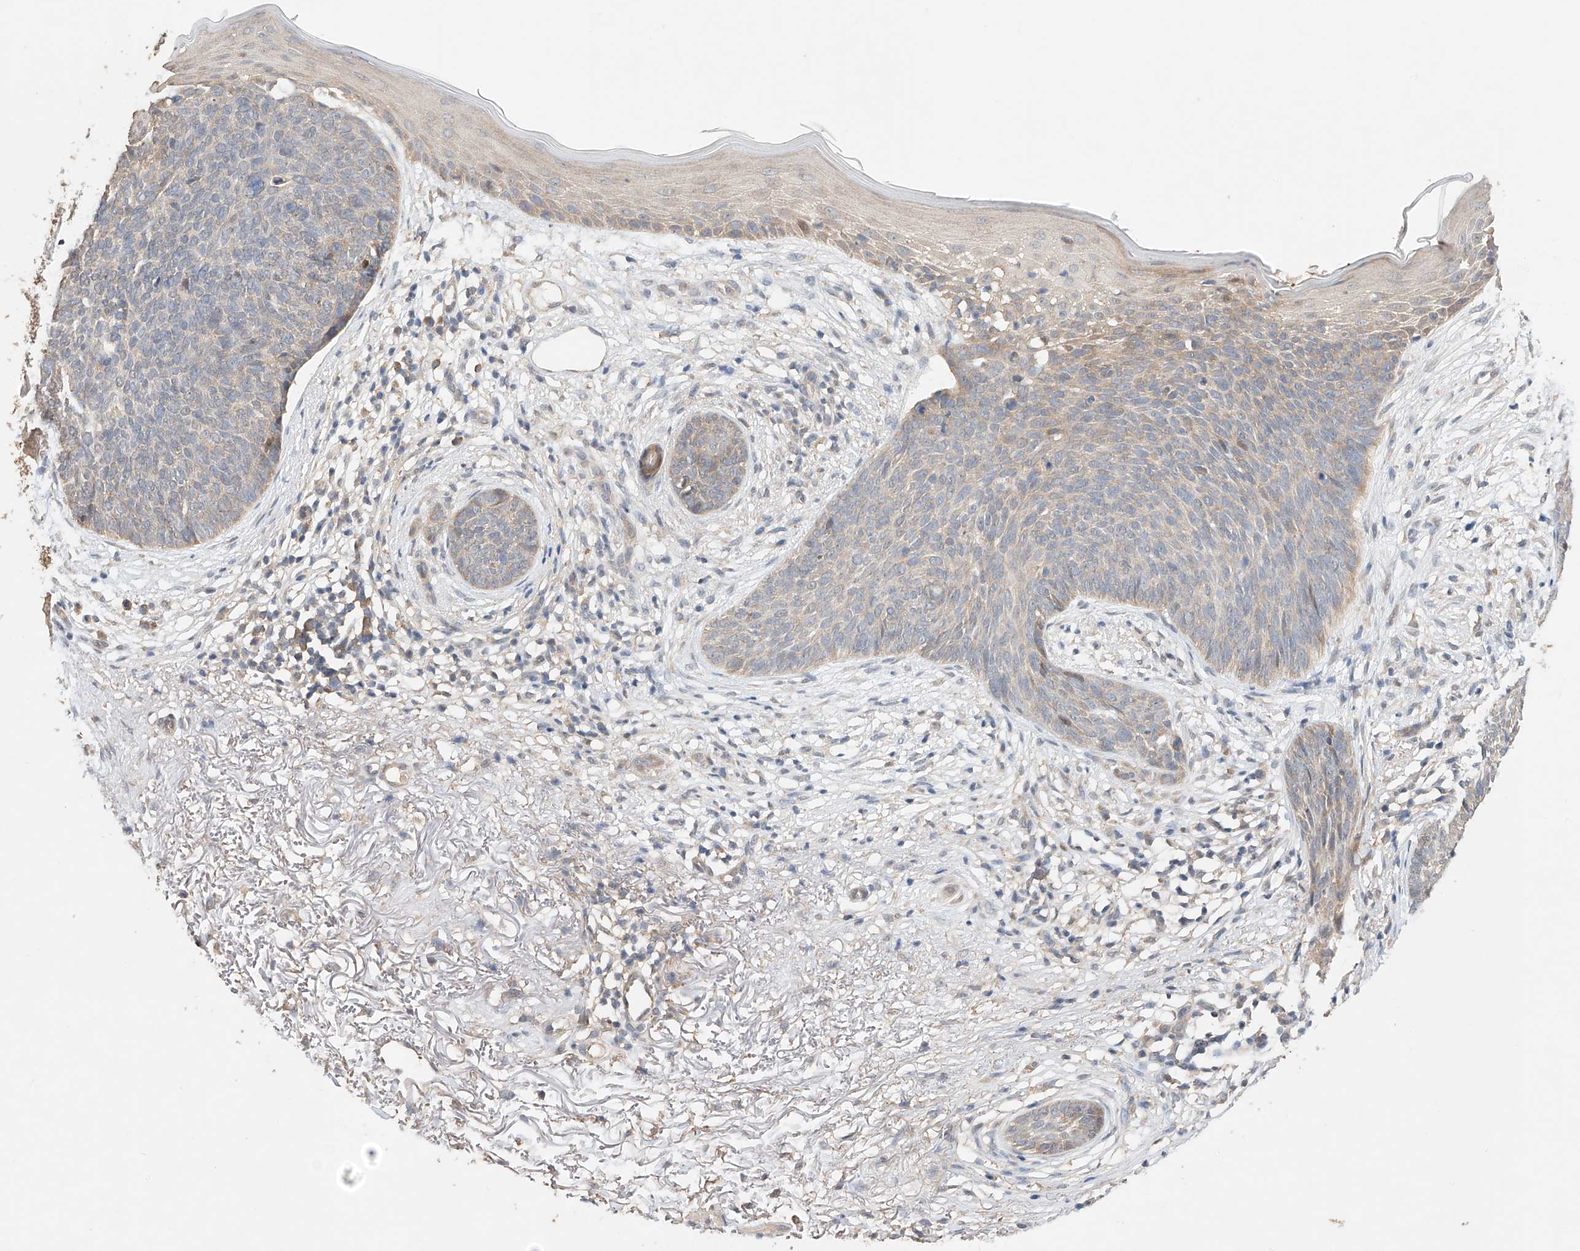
{"staining": {"intensity": "negative", "quantity": "none", "location": "none"}, "tissue": "skin cancer", "cell_type": "Tumor cells", "image_type": "cancer", "snomed": [{"axis": "morphology", "description": "Basal cell carcinoma"}, {"axis": "topography", "description": "Skin"}], "caption": "Immunohistochemistry histopathology image of skin cancer stained for a protein (brown), which shows no positivity in tumor cells.", "gene": "ZFHX2", "patient": {"sex": "female", "age": 70}}